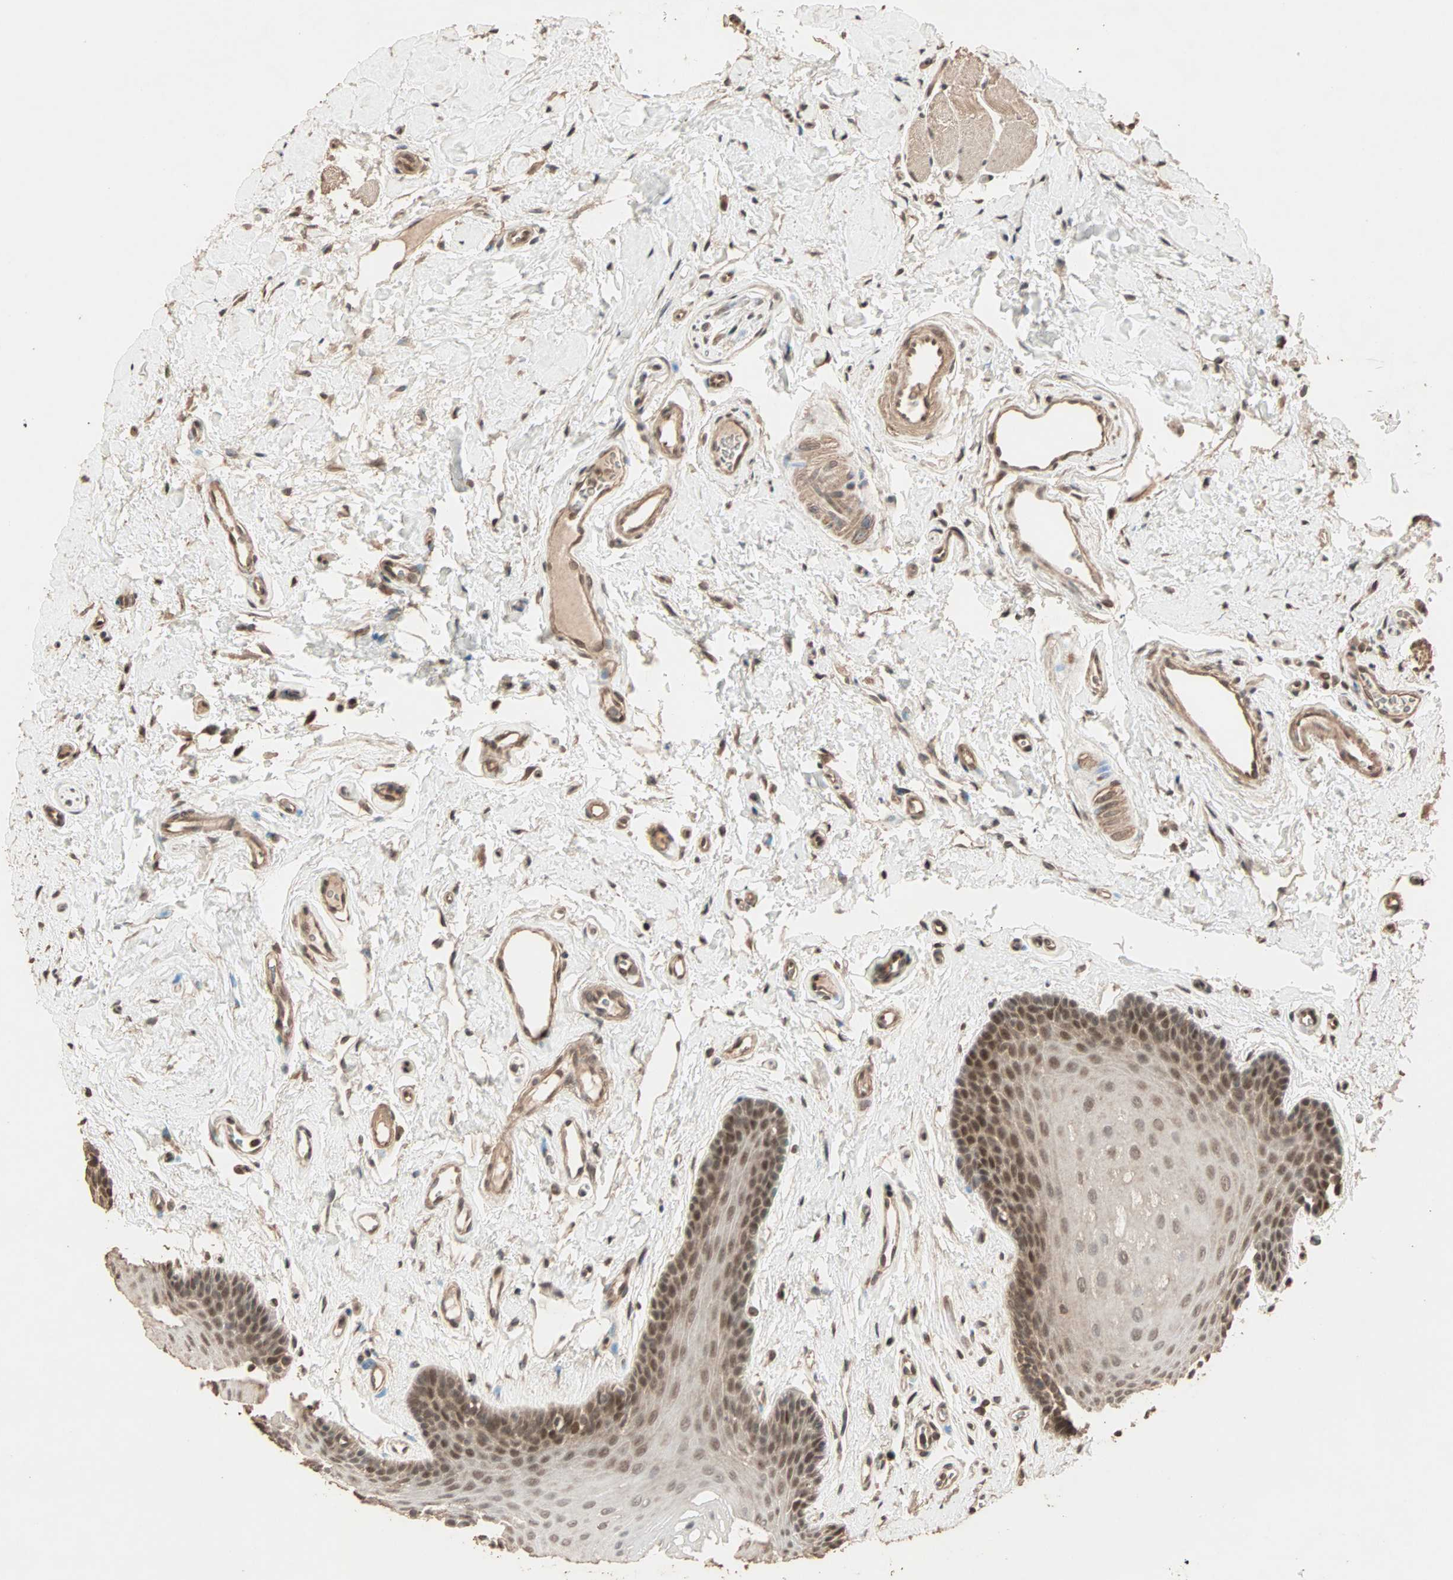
{"staining": {"intensity": "moderate", "quantity": ">75%", "location": "cytoplasmic/membranous,nuclear"}, "tissue": "oral mucosa", "cell_type": "Squamous epithelial cells", "image_type": "normal", "snomed": [{"axis": "morphology", "description": "Normal tissue, NOS"}, {"axis": "topography", "description": "Oral tissue"}], "caption": "DAB immunohistochemical staining of benign human oral mucosa exhibits moderate cytoplasmic/membranous,nuclear protein staining in approximately >75% of squamous epithelial cells.", "gene": "ZBTB33", "patient": {"sex": "male", "age": 62}}